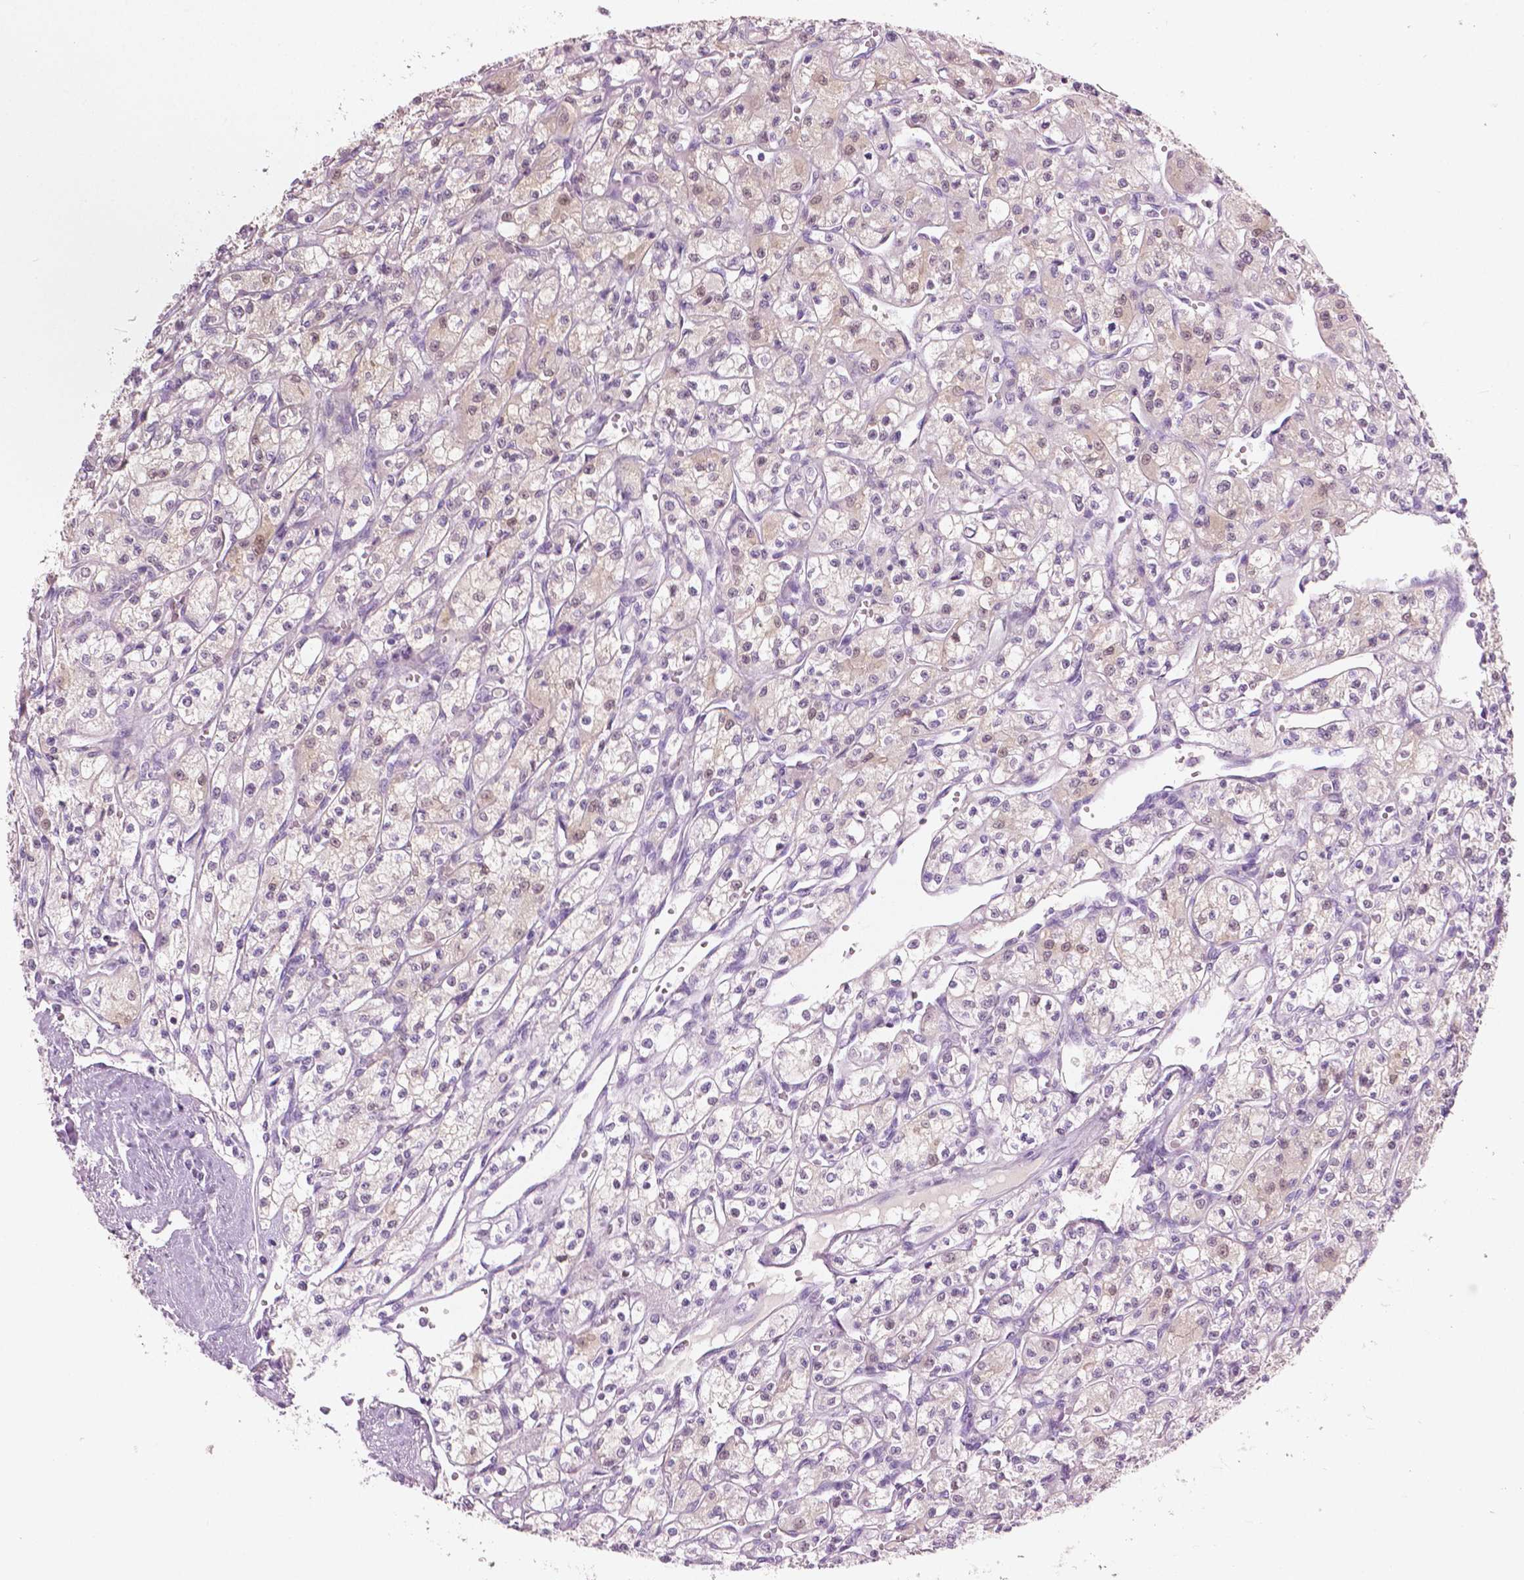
{"staining": {"intensity": "weak", "quantity": "25%-75%", "location": "cytoplasmic/membranous,nuclear"}, "tissue": "renal cancer", "cell_type": "Tumor cells", "image_type": "cancer", "snomed": [{"axis": "morphology", "description": "Adenocarcinoma, NOS"}, {"axis": "topography", "description": "Kidney"}], "caption": "Renal cancer was stained to show a protein in brown. There is low levels of weak cytoplasmic/membranous and nuclear staining in about 25%-75% of tumor cells. (brown staining indicates protein expression, while blue staining denotes nuclei).", "gene": "GALM", "patient": {"sex": "female", "age": 70}}